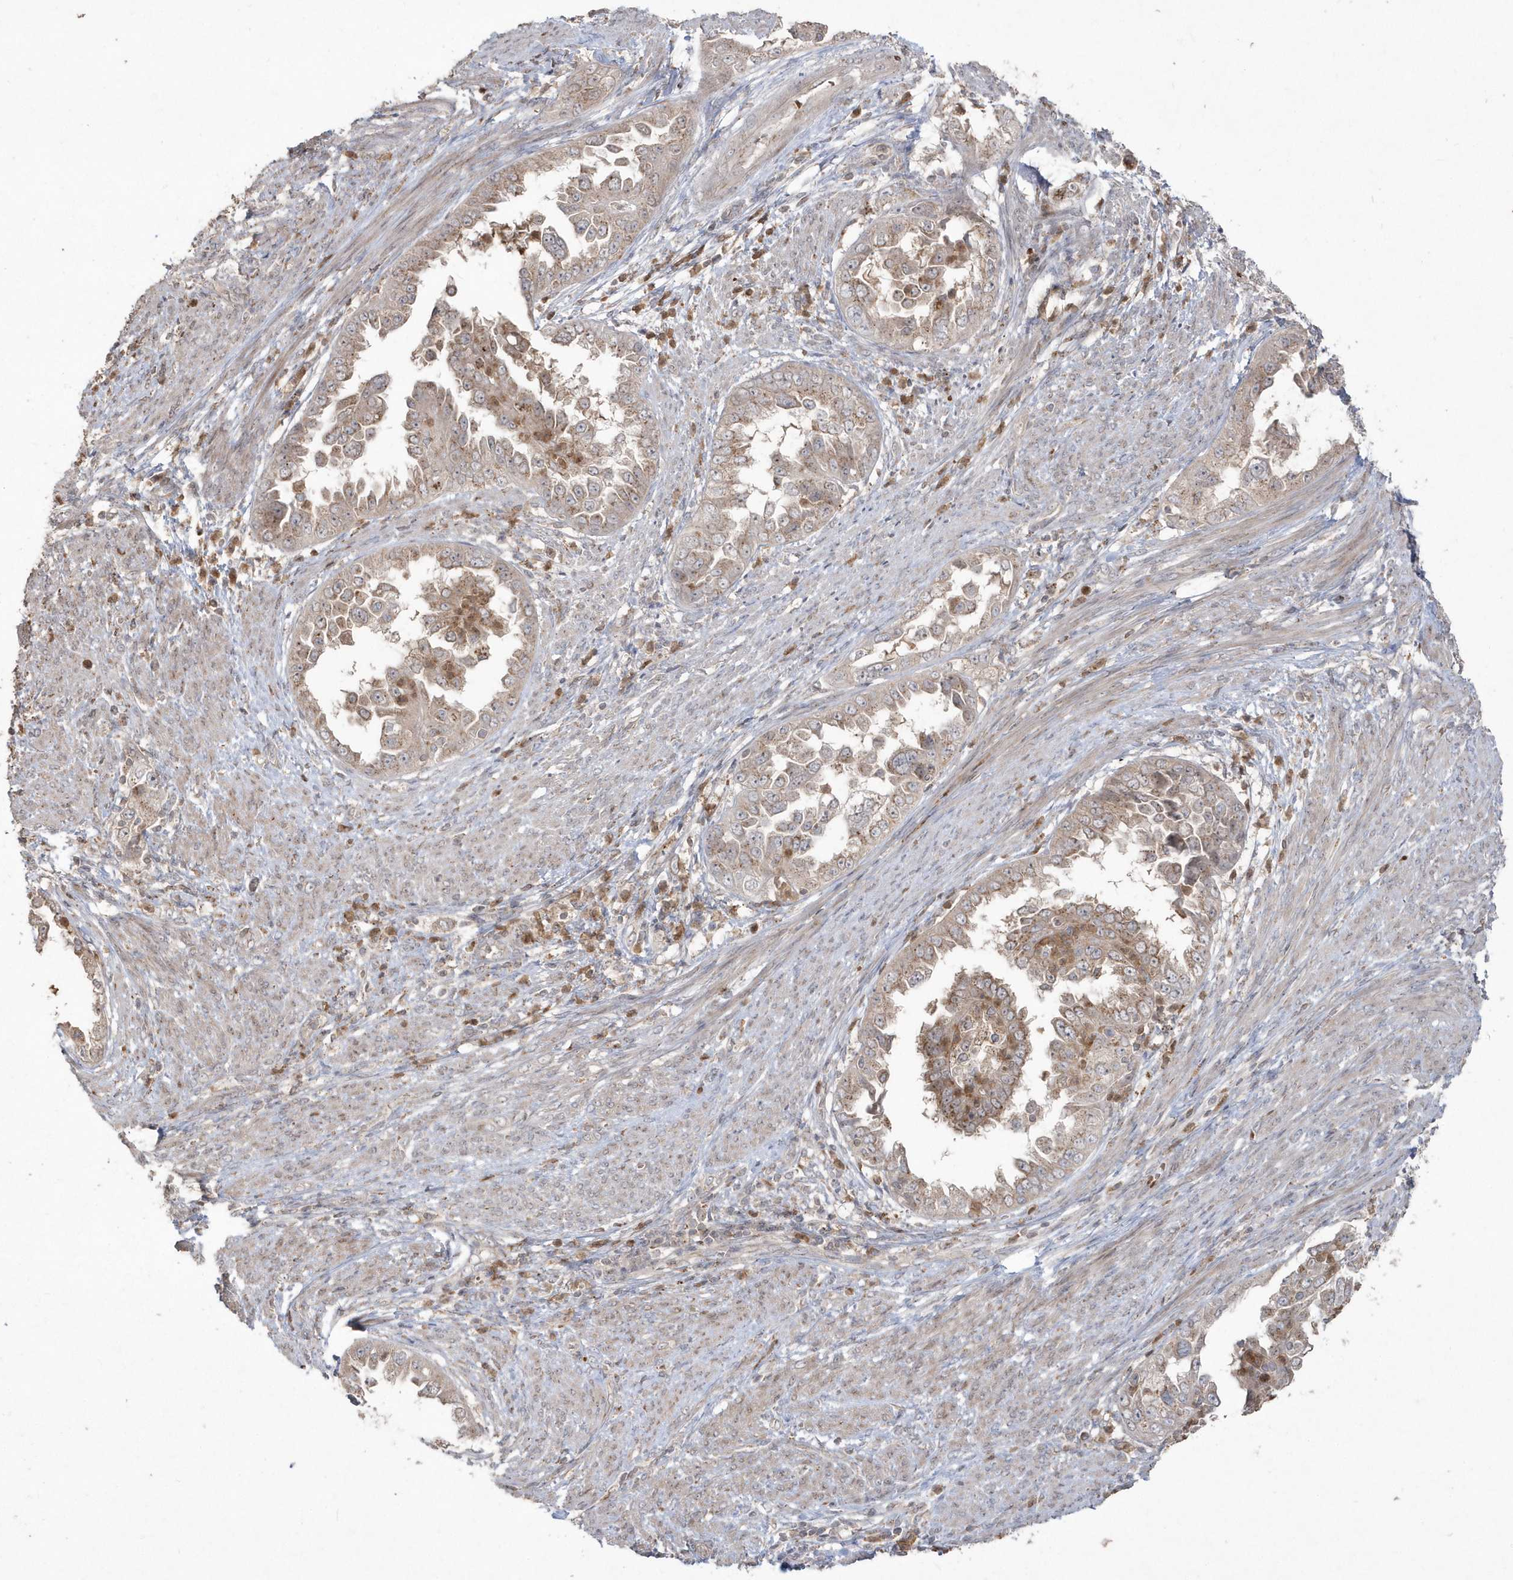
{"staining": {"intensity": "moderate", "quantity": "25%-75%", "location": "cytoplasmic/membranous"}, "tissue": "endometrial cancer", "cell_type": "Tumor cells", "image_type": "cancer", "snomed": [{"axis": "morphology", "description": "Adenocarcinoma, NOS"}, {"axis": "topography", "description": "Endometrium"}], "caption": "DAB (3,3'-diaminobenzidine) immunohistochemical staining of endometrial cancer (adenocarcinoma) reveals moderate cytoplasmic/membranous protein positivity in about 25%-75% of tumor cells.", "gene": "GEMIN6", "patient": {"sex": "female", "age": 85}}